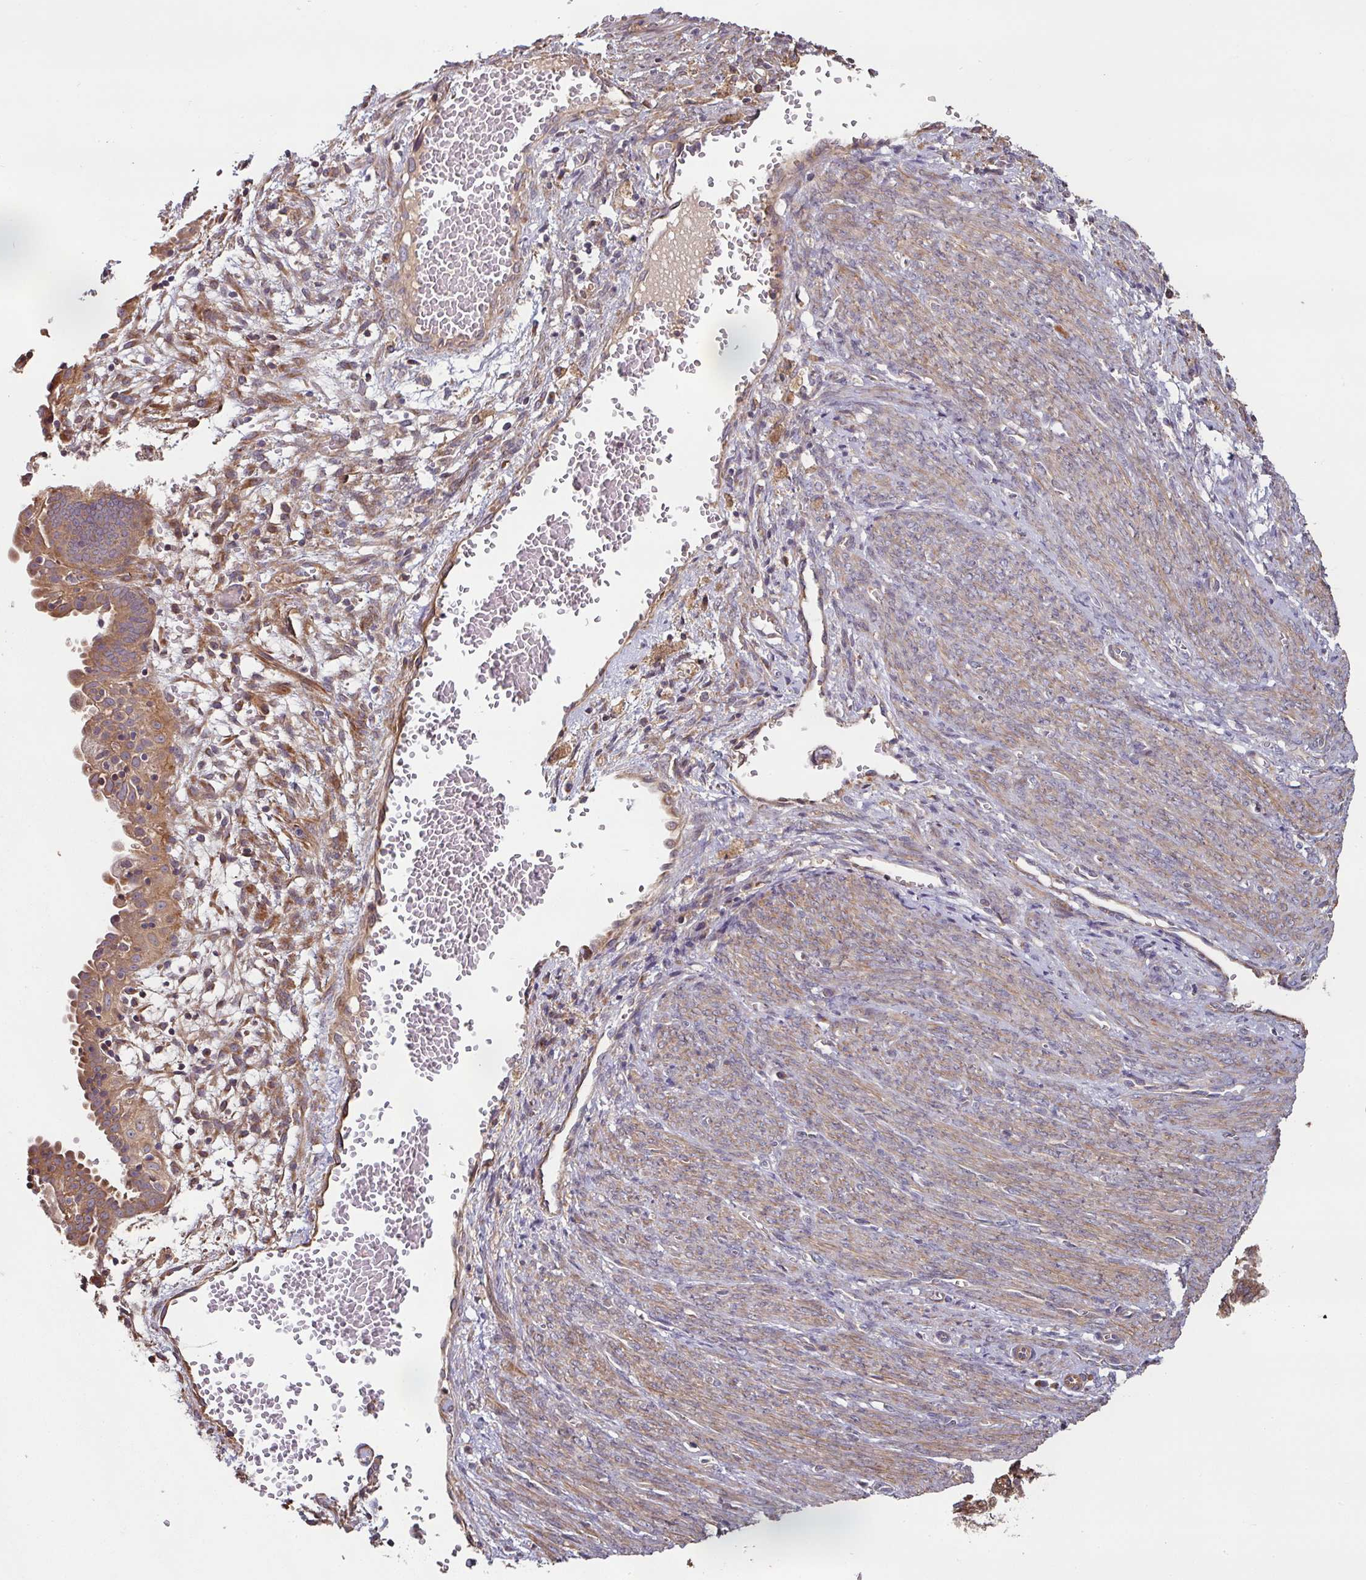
{"staining": {"intensity": "moderate", "quantity": ">75%", "location": "cytoplasmic/membranous"}, "tissue": "endometrial cancer", "cell_type": "Tumor cells", "image_type": "cancer", "snomed": [{"axis": "morphology", "description": "Adenocarcinoma, NOS"}, {"axis": "topography", "description": "Endometrium"}], "caption": "Immunohistochemistry (DAB (3,3'-diaminobenzidine)) staining of human endometrial adenocarcinoma shows moderate cytoplasmic/membranous protein expression in approximately >75% of tumor cells.", "gene": "SIK1", "patient": {"sex": "female", "age": 79}}